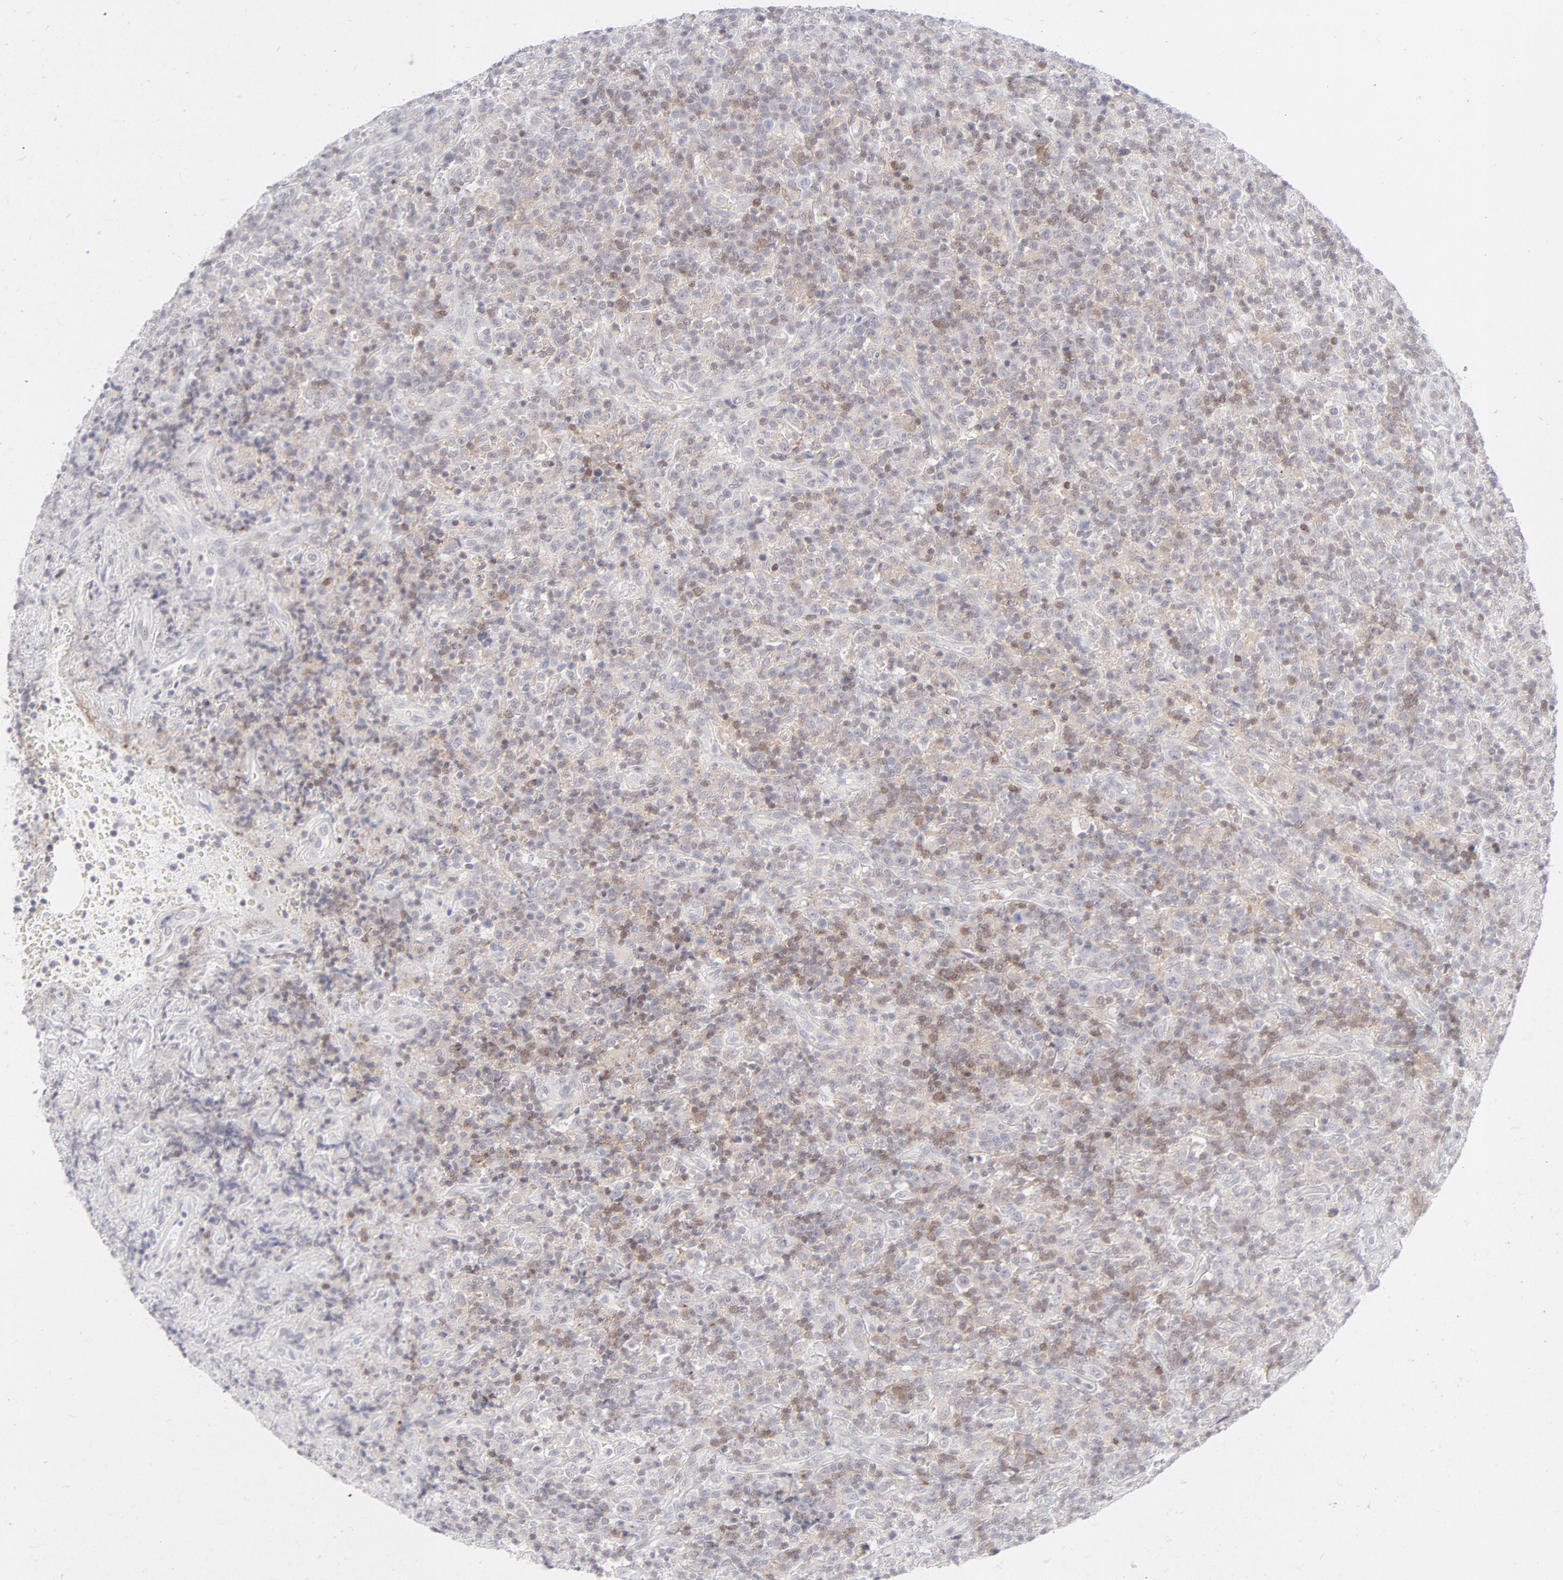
{"staining": {"intensity": "moderate", "quantity": "25%-75%", "location": "cytoplasmic/membranous,nuclear"}, "tissue": "lymphoma", "cell_type": "Tumor cells", "image_type": "cancer", "snomed": [{"axis": "morphology", "description": "Hodgkin's disease, NOS"}, {"axis": "topography", "description": "Lymph node"}], "caption": "Immunohistochemistry image of Hodgkin's disease stained for a protein (brown), which shows medium levels of moderate cytoplasmic/membranous and nuclear expression in about 25%-75% of tumor cells.", "gene": "PRKCB", "patient": {"sex": "male", "age": 65}}